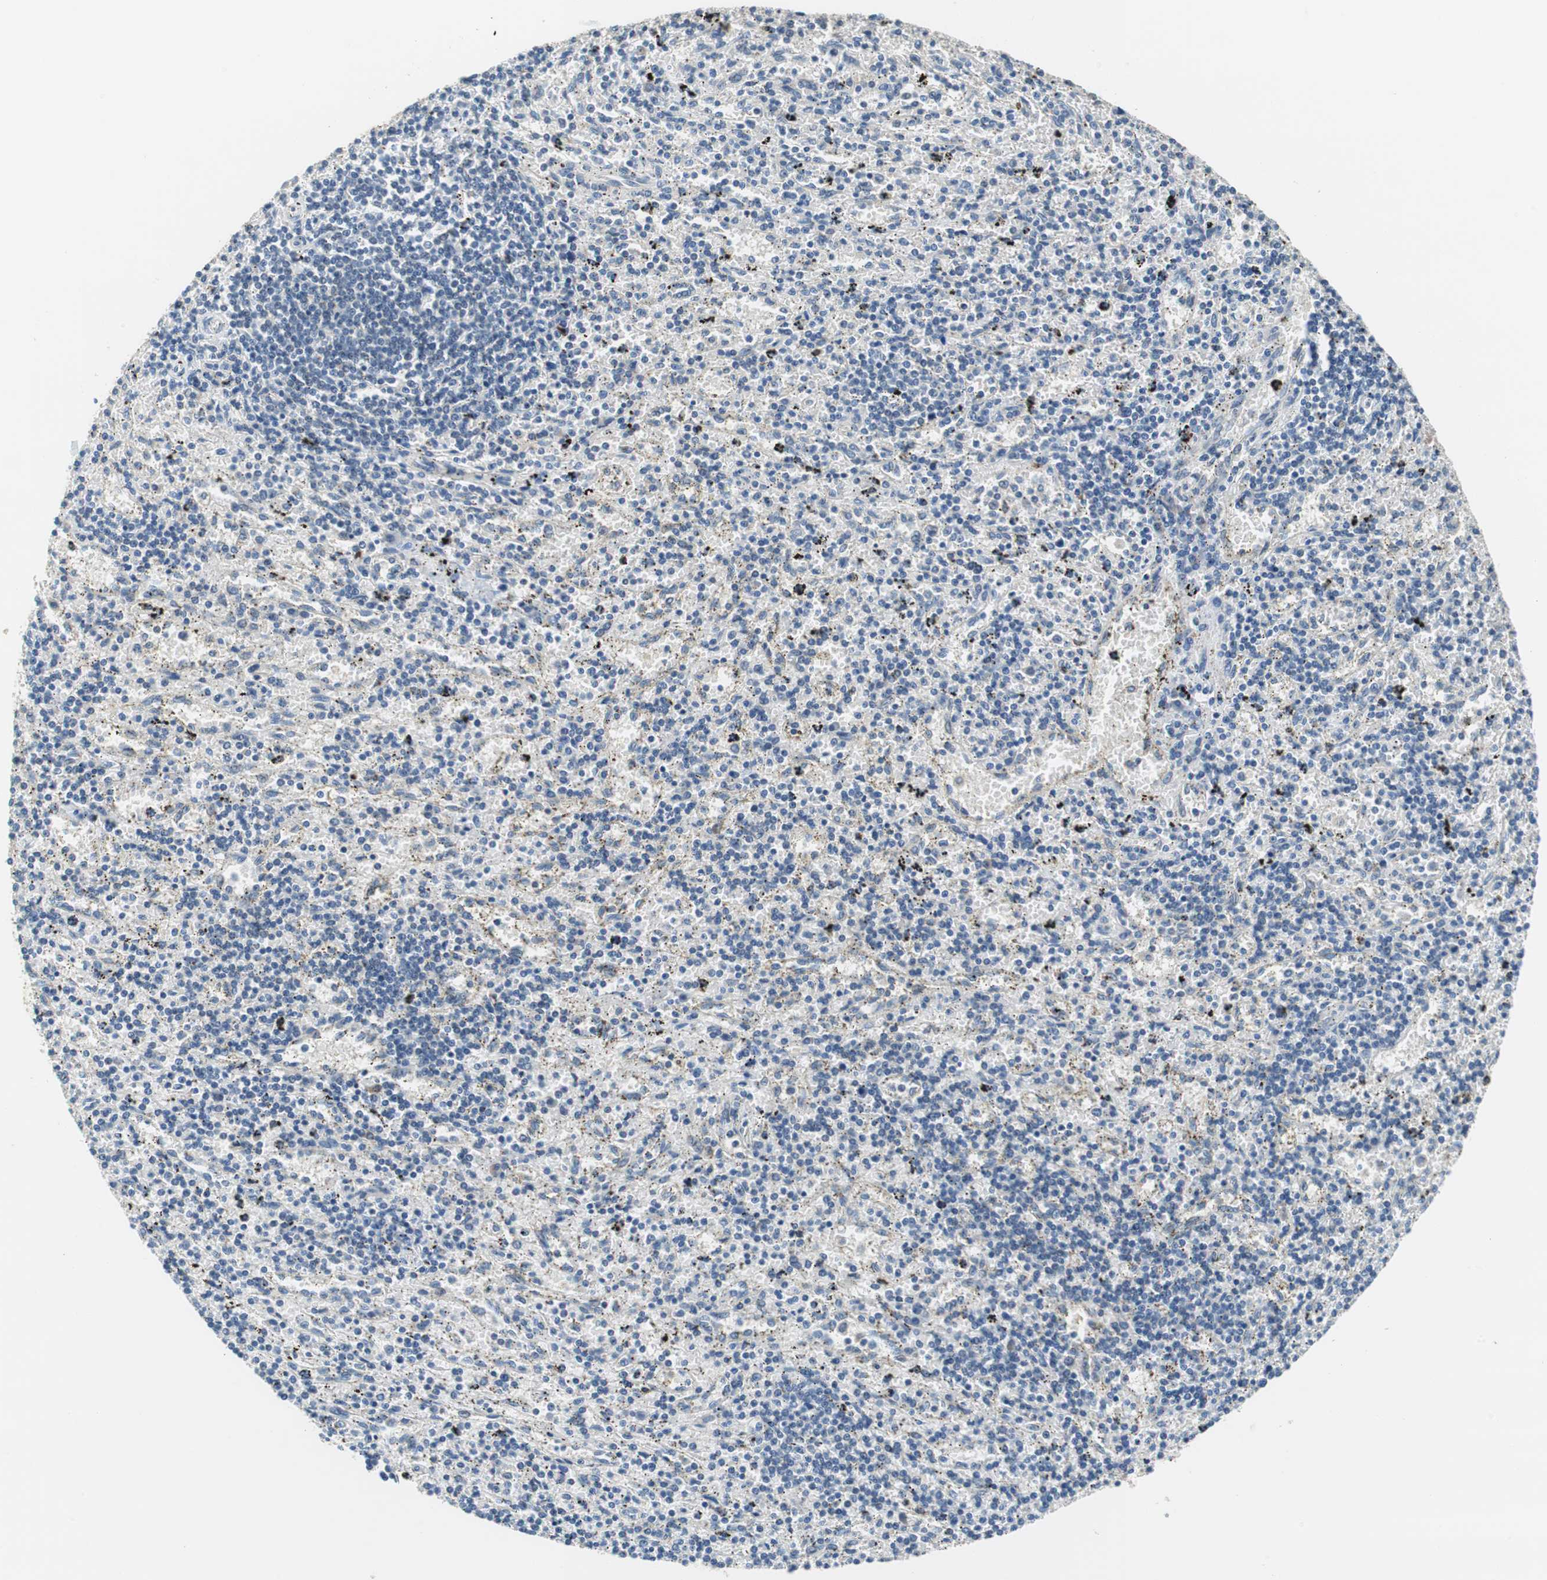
{"staining": {"intensity": "negative", "quantity": "none", "location": "none"}, "tissue": "lymphoma", "cell_type": "Tumor cells", "image_type": "cancer", "snomed": [{"axis": "morphology", "description": "Malignant lymphoma, non-Hodgkin's type, Low grade"}, {"axis": "topography", "description": "Spleen"}], "caption": "Immunohistochemical staining of lymphoma exhibits no significant expression in tumor cells.", "gene": "FADS2", "patient": {"sex": "male", "age": 76}}